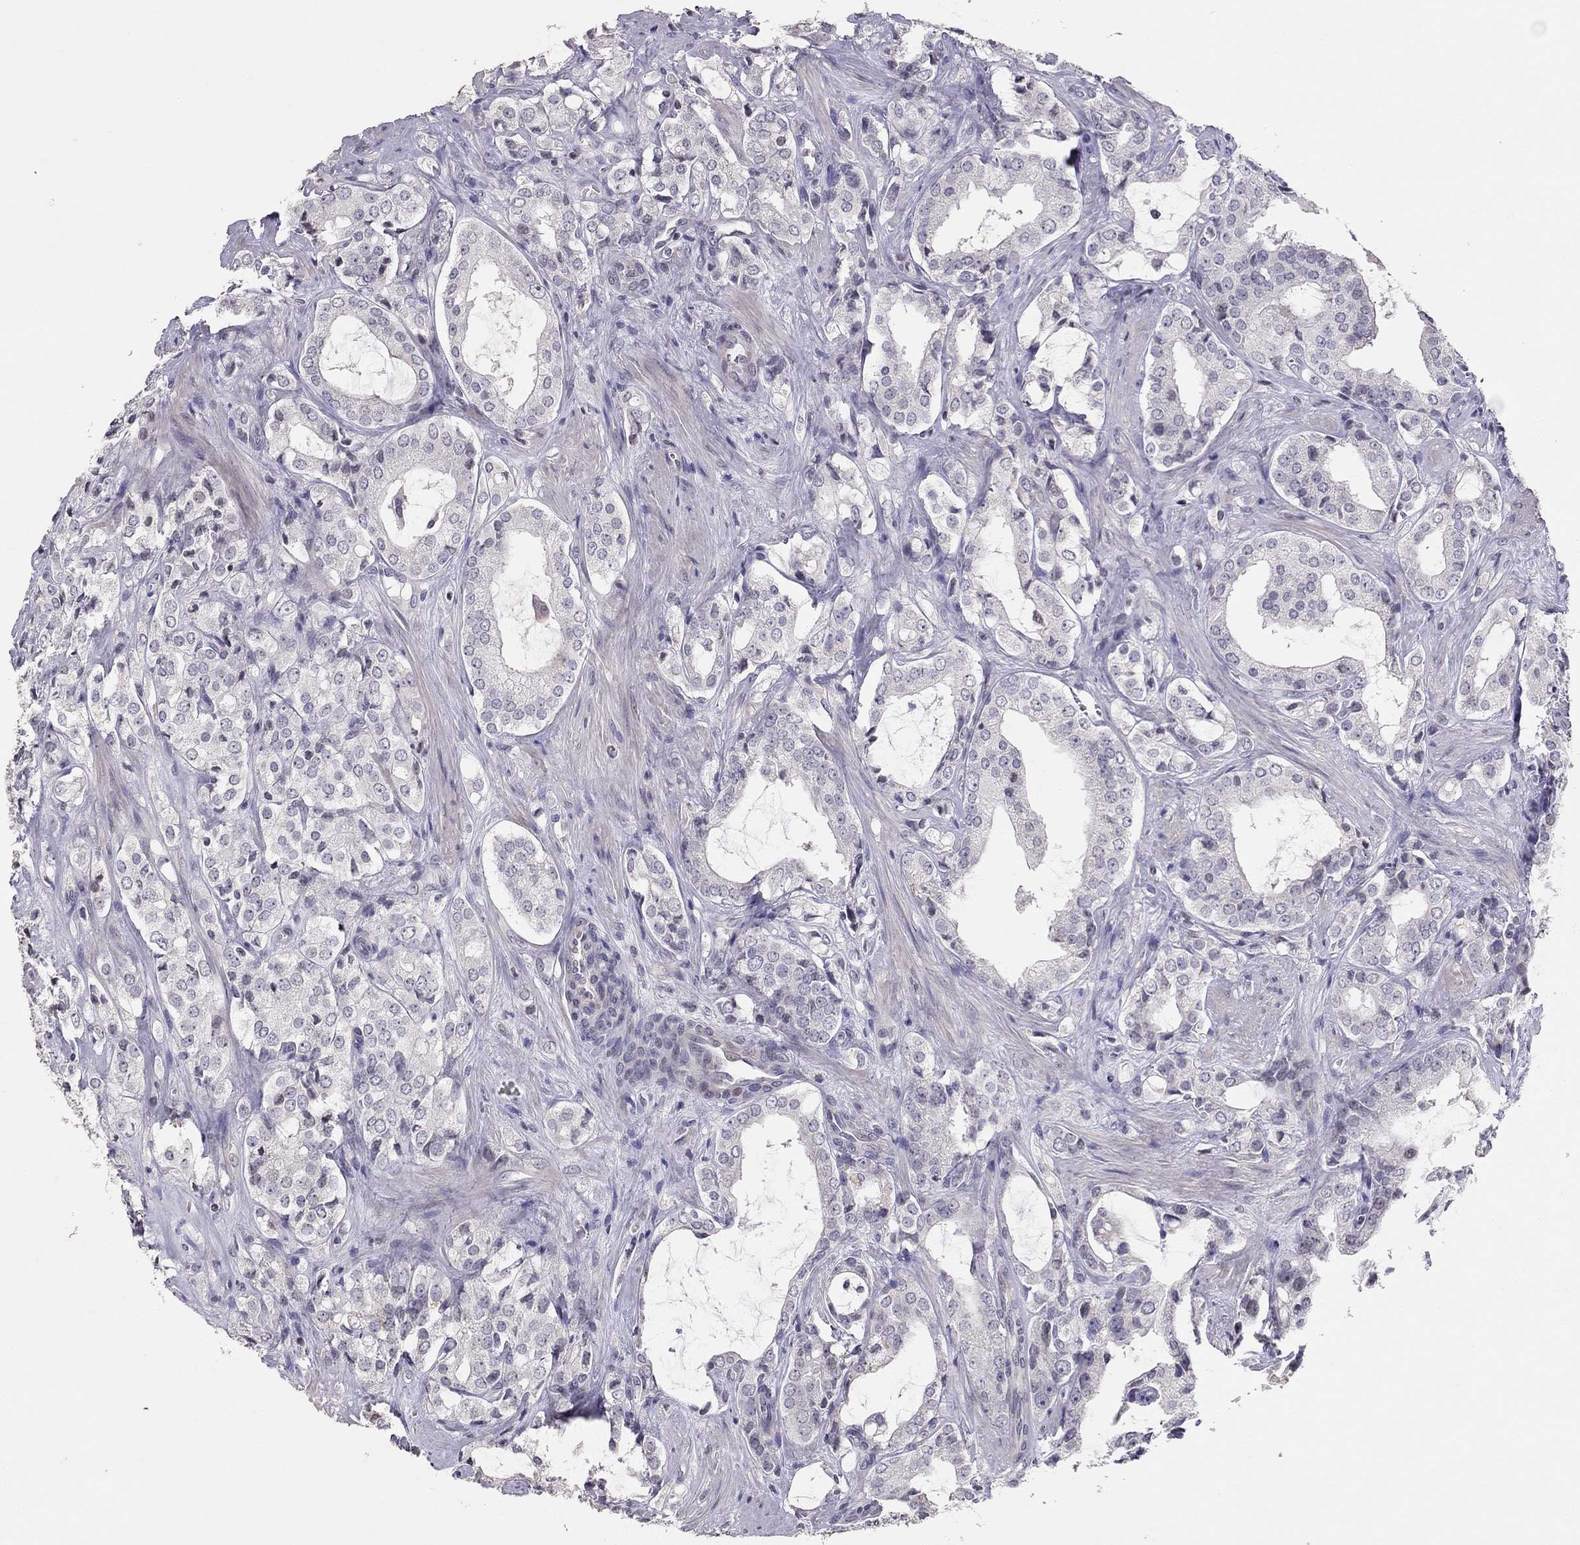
{"staining": {"intensity": "negative", "quantity": "none", "location": "none"}, "tissue": "prostate cancer", "cell_type": "Tumor cells", "image_type": "cancer", "snomed": [{"axis": "morphology", "description": "Adenocarcinoma, NOS"}, {"axis": "topography", "description": "Prostate"}], "caption": "A histopathology image of human prostate cancer is negative for staining in tumor cells.", "gene": "TSHB", "patient": {"sex": "male", "age": 66}}